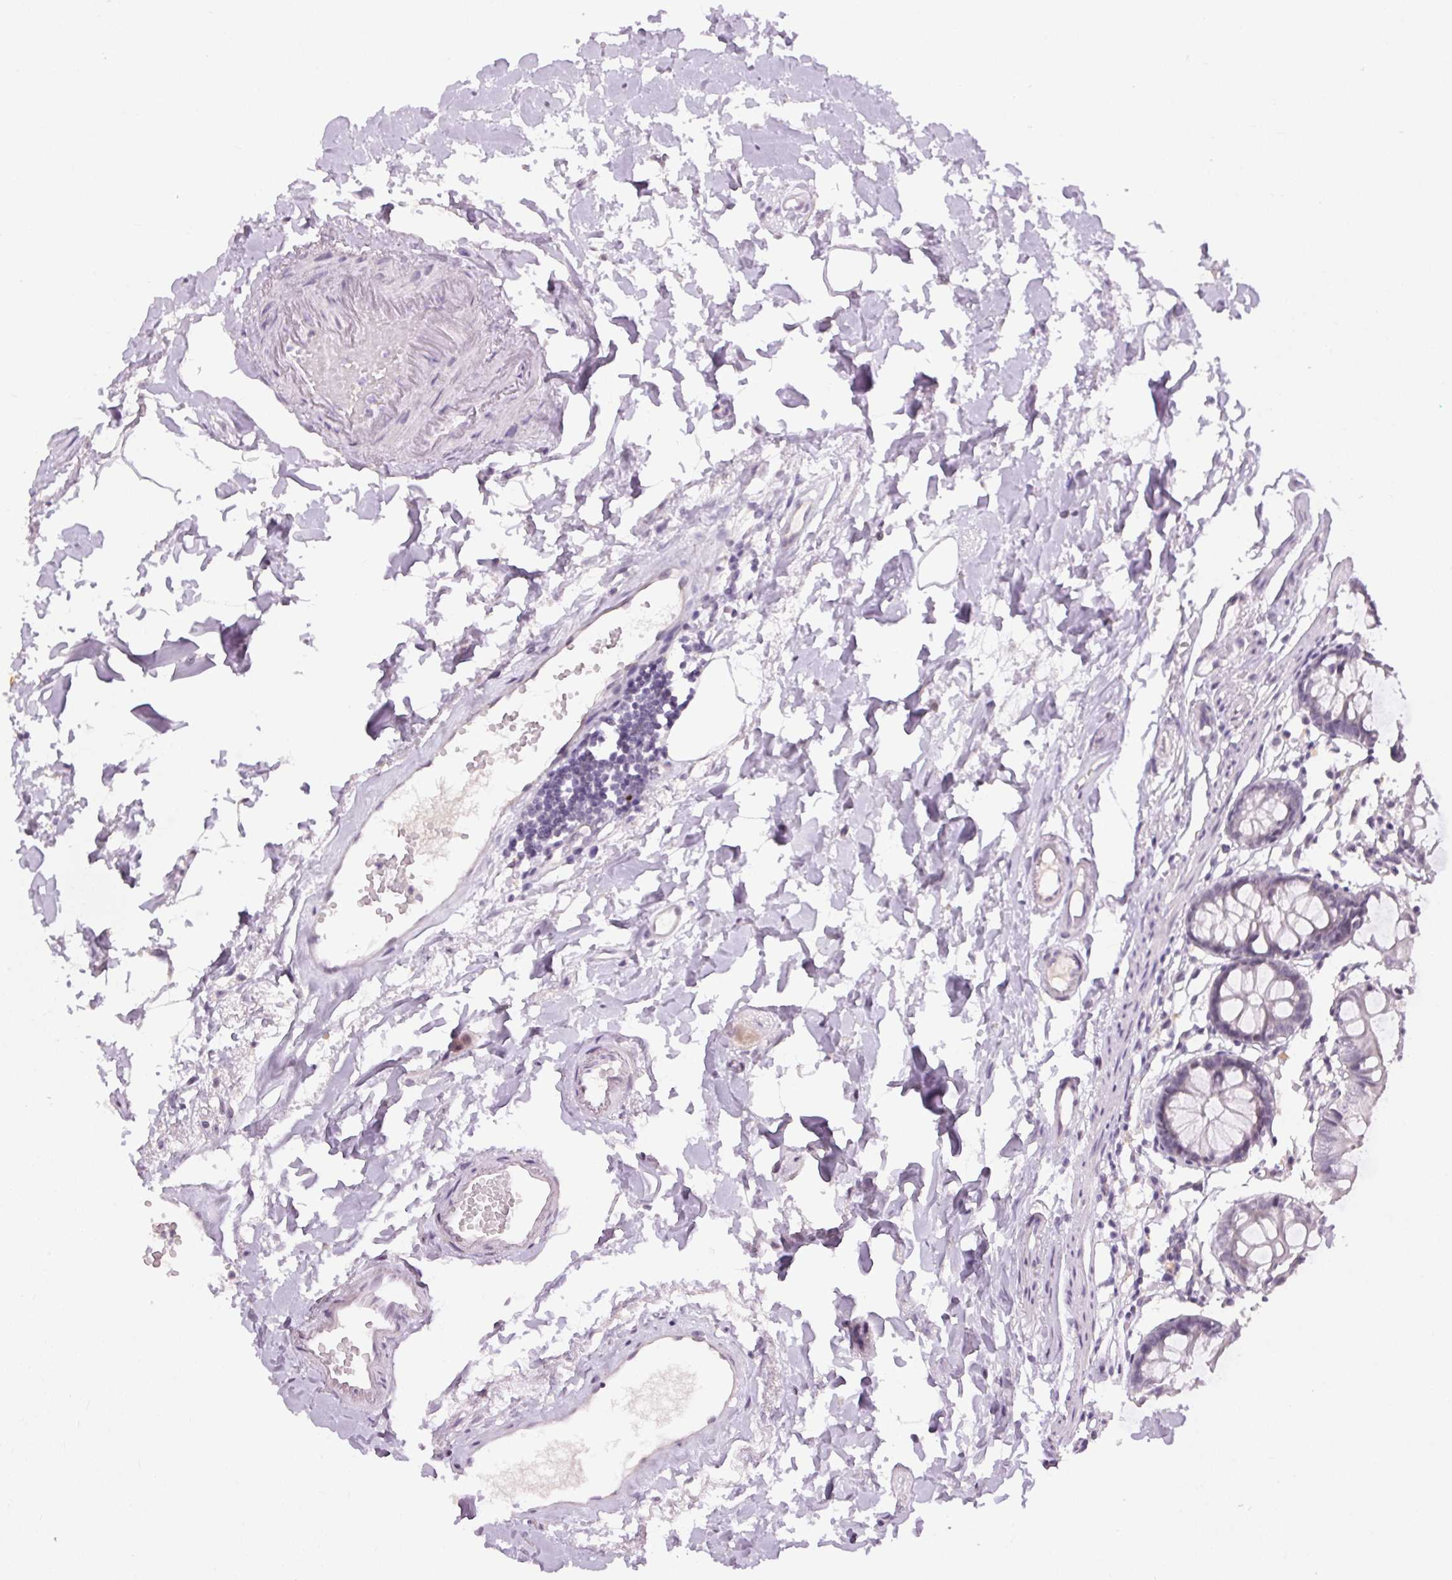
{"staining": {"intensity": "negative", "quantity": "none", "location": "none"}, "tissue": "colon", "cell_type": "Endothelial cells", "image_type": "normal", "snomed": [{"axis": "morphology", "description": "Normal tissue, NOS"}, {"axis": "topography", "description": "Colon"}], "caption": "DAB (3,3'-diaminobenzidine) immunohistochemical staining of benign colon demonstrates no significant expression in endothelial cells.", "gene": "FAM168A", "patient": {"sex": "female", "age": 84}}